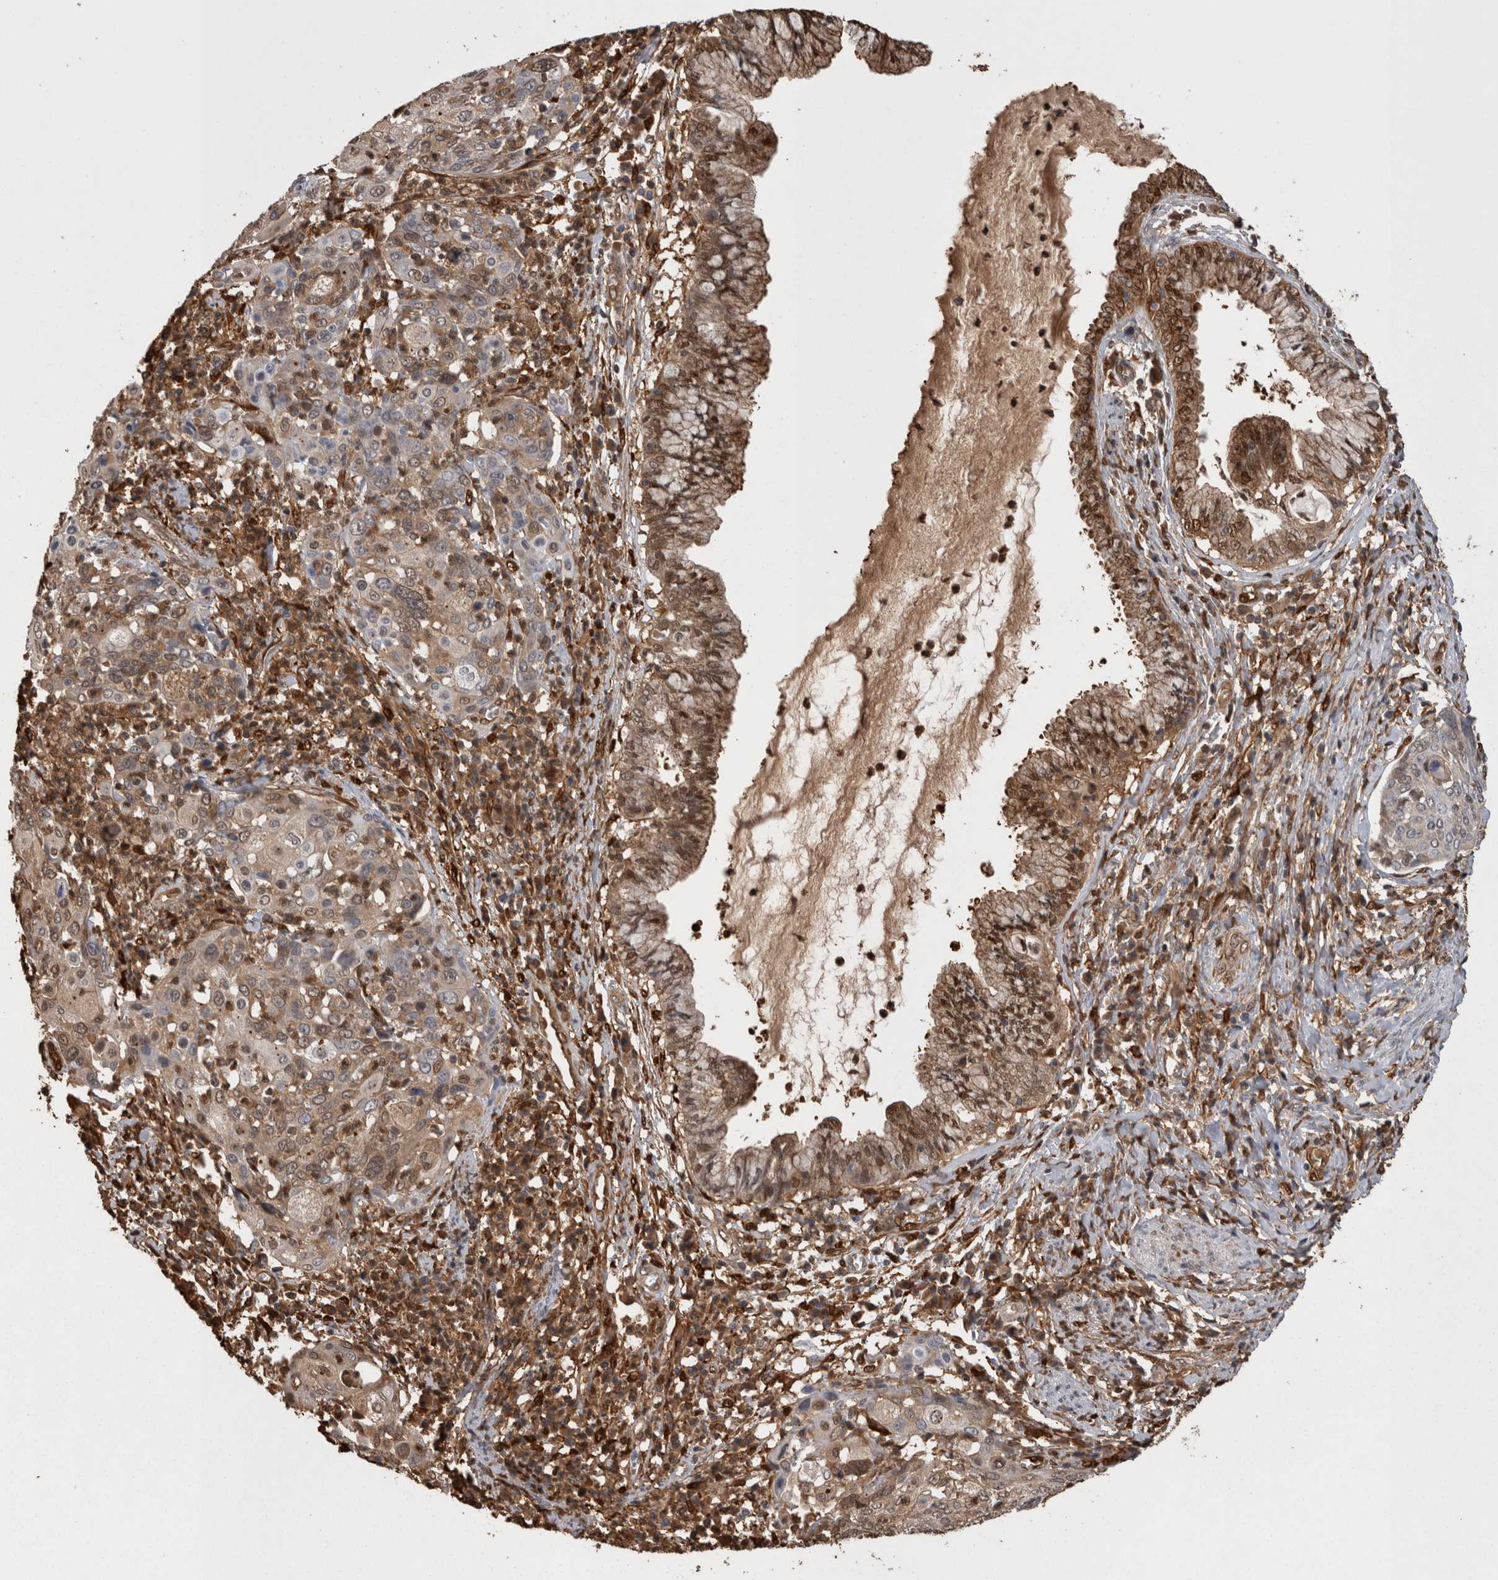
{"staining": {"intensity": "weak", "quantity": "<25%", "location": "cytoplasmic/membranous"}, "tissue": "cervical cancer", "cell_type": "Tumor cells", "image_type": "cancer", "snomed": [{"axis": "morphology", "description": "Squamous cell carcinoma, NOS"}, {"axis": "topography", "description": "Cervix"}], "caption": "A histopathology image of human cervical squamous cell carcinoma is negative for staining in tumor cells.", "gene": "LXN", "patient": {"sex": "female", "age": 40}}